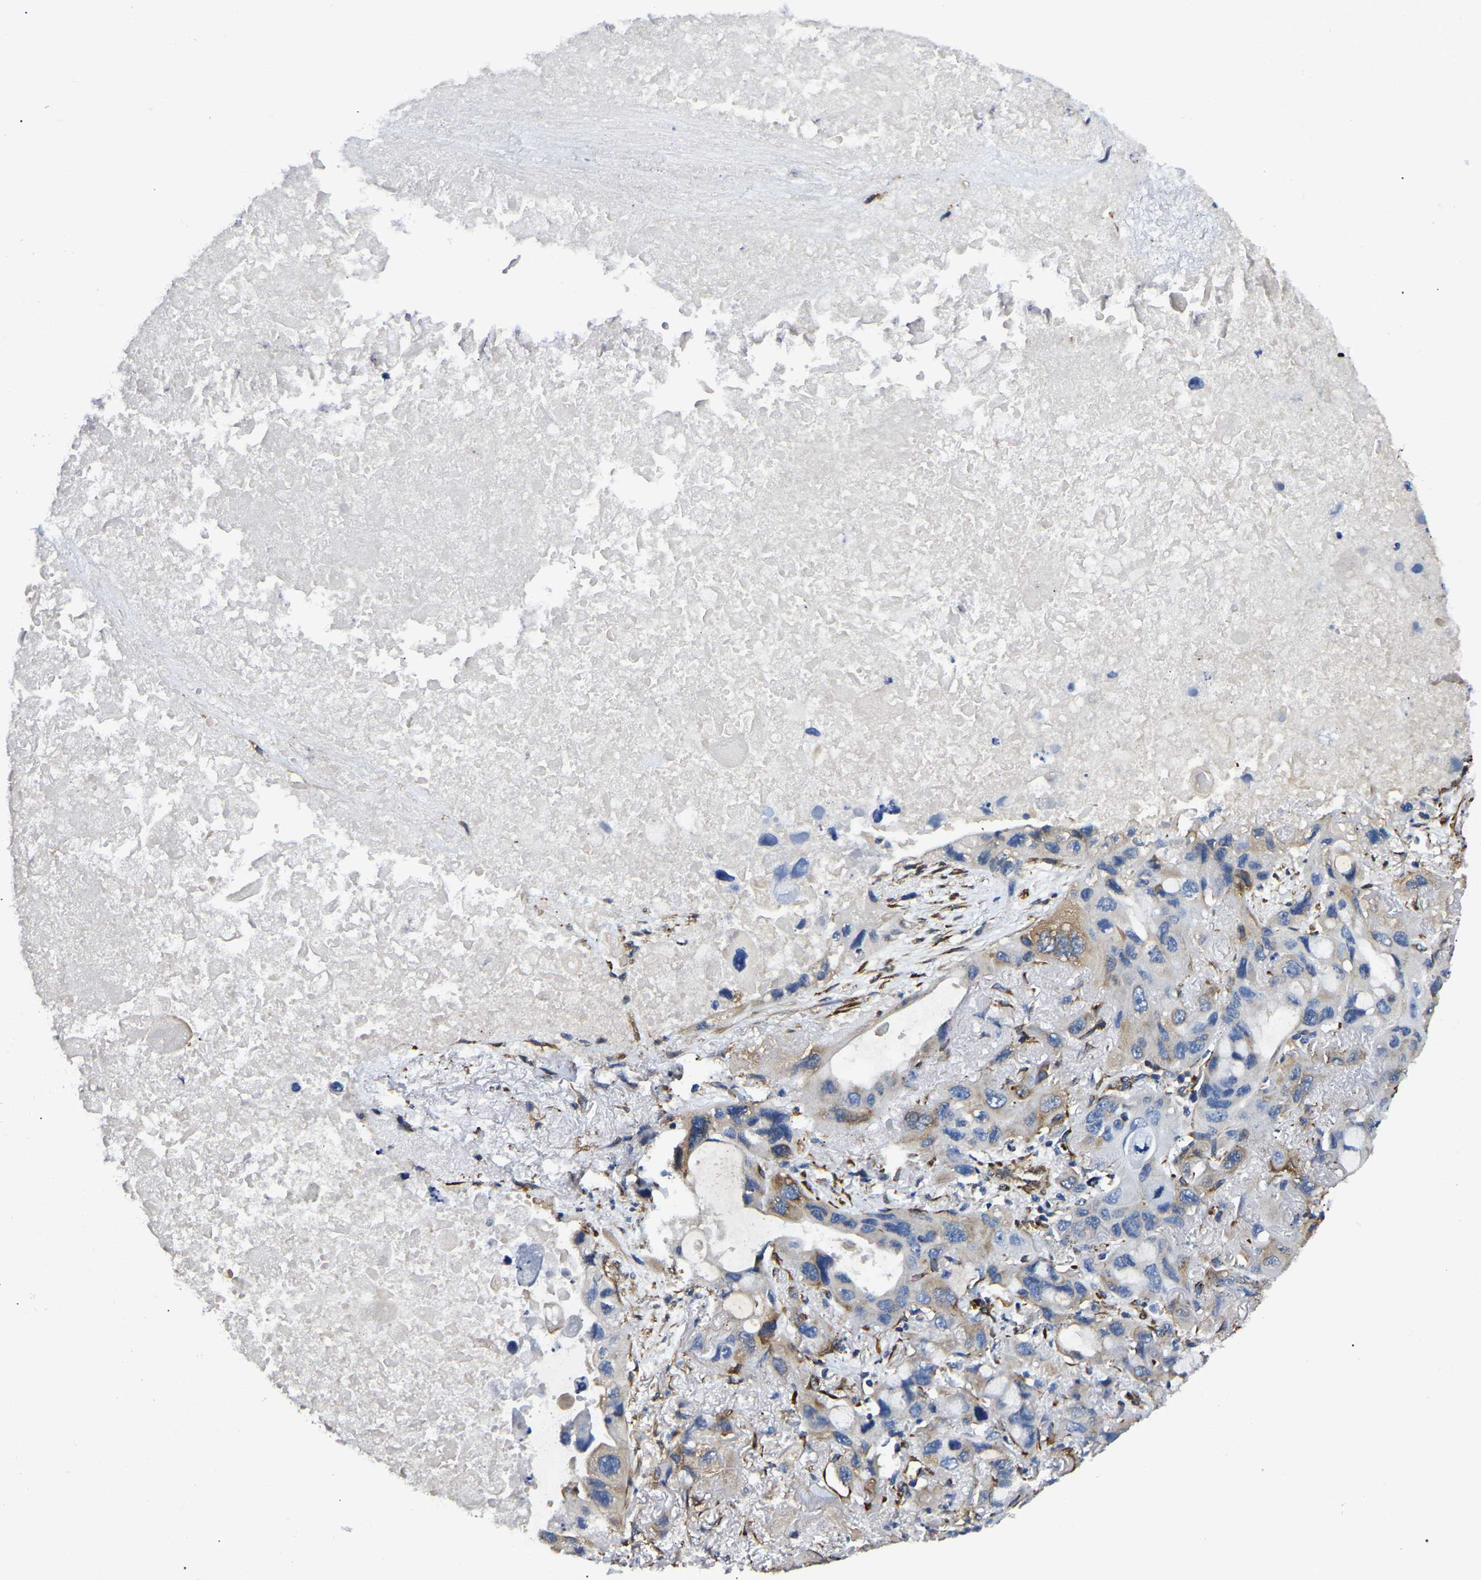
{"staining": {"intensity": "weak", "quantity": "<25%", "location": "cytoplasmic/membranous"}, "tissue": "lung cancer", "cell_type": "Tumor cells", "image_type": "cancer", "snomed": [{"axis": "morphology", "description": "Squamous cell carcinoma, NOS"}, {"axis": "topography", "description": "Lung"}], "caption": "High magnification brightfield microscopy of lung cancer stained with DAB (3,3'-diaminobenzidine) (brown) and counterstained with hematoxylin (blue): tumor cells show no significant staining.", "gene": "DUSP8", "patient": {"sex": "female", "age": 73}}